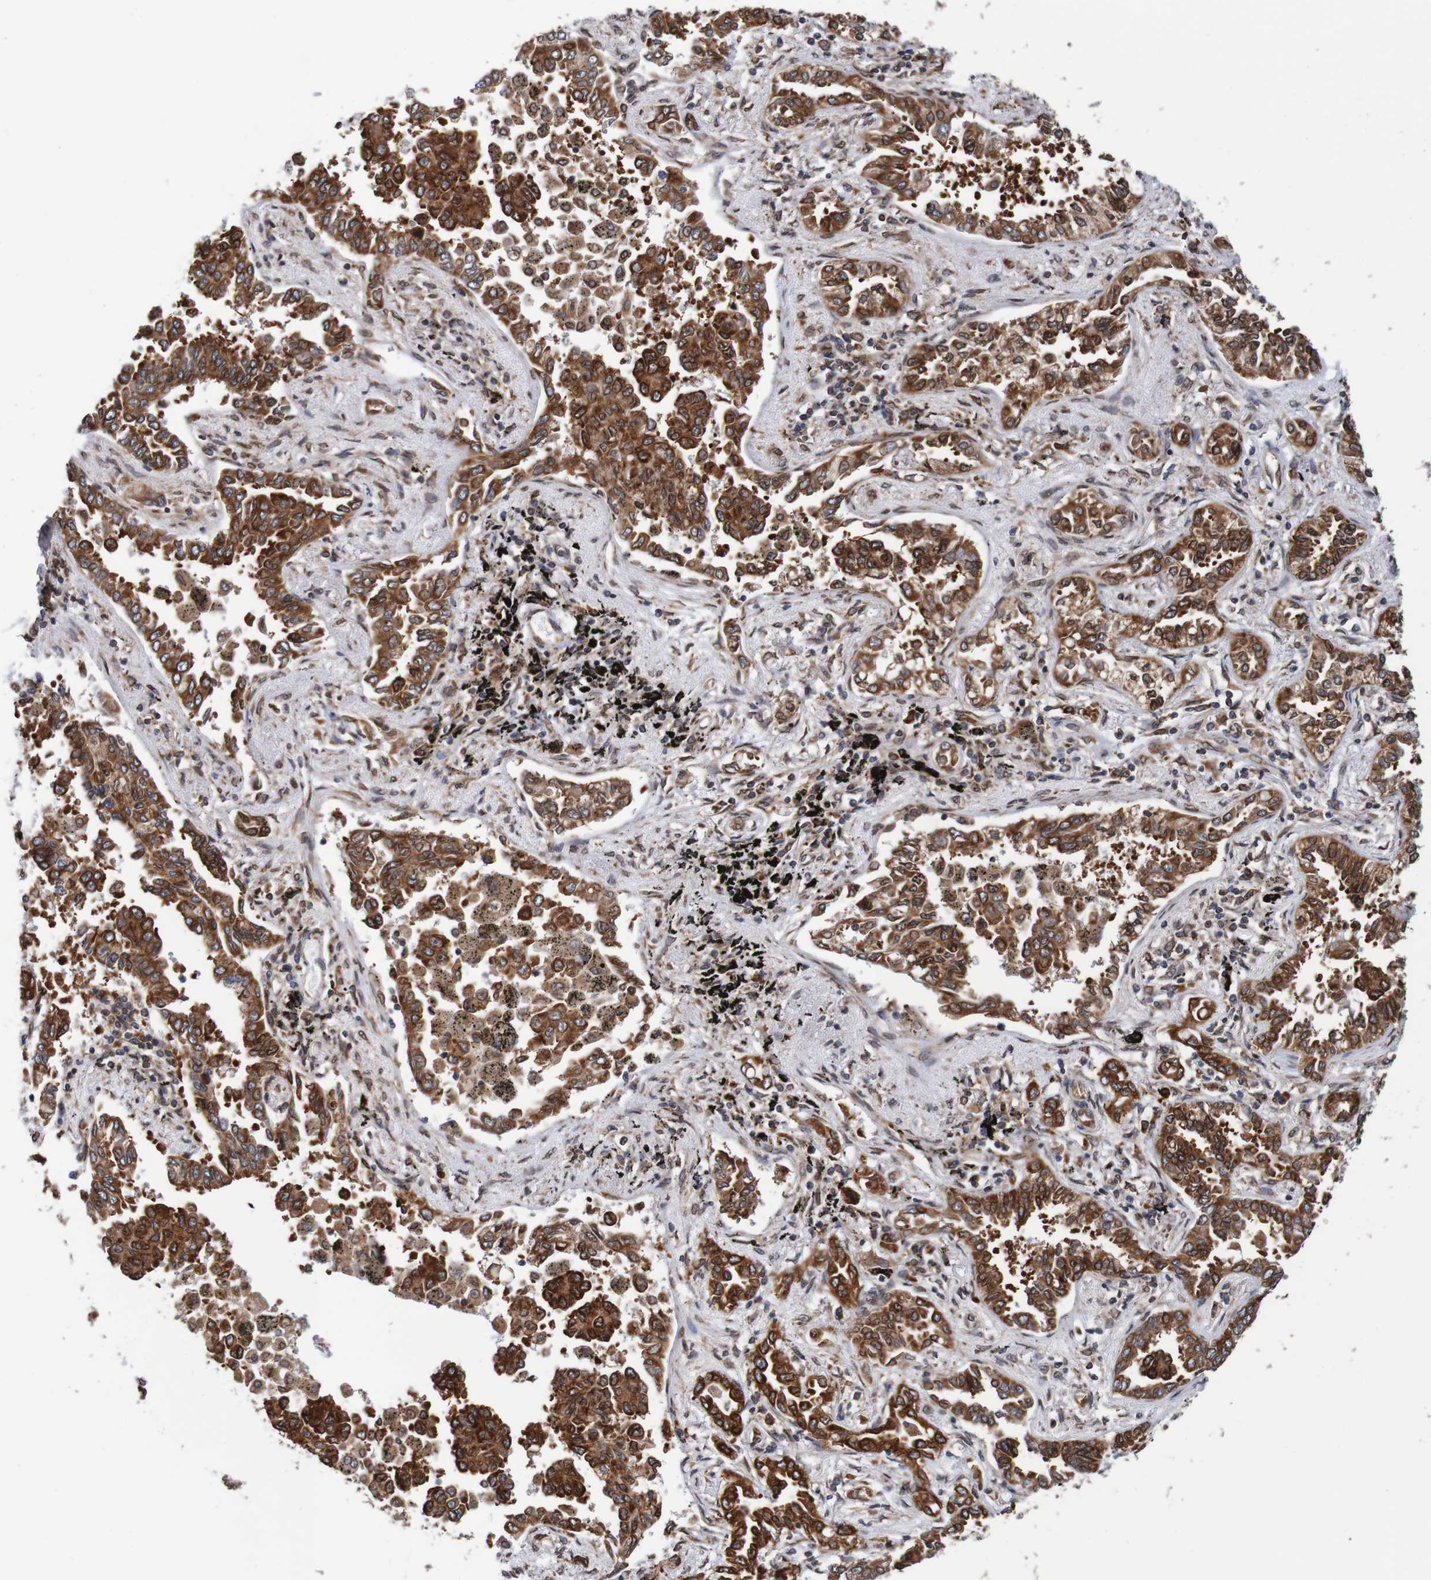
{"staining": {"intensity": "strong", "quantity": ">75%", "location": "cytoplasmic/membranous,nuclear"}, "tissue": "lung cancer", "cell_type": "Tumor cells", "image_type": "cancer", "snomed": [{"axis": "morphology", "description": "Normal tissue, NOS"}, {"axis": "morphology", "description": "Adenocarcinoma, NOS"}, {"axis": "topography", "description": "Lung"}], "caption": "This is a photomicrograph of immunohistochemistry (IHC) staining of lung cancer (adenocarcinoma), which shows strong staining in the cytoplasmic/membranous and nuclear of tumor cells.", "gene": "TMEM109", "patient": {"sex": "male", "age": 59}}